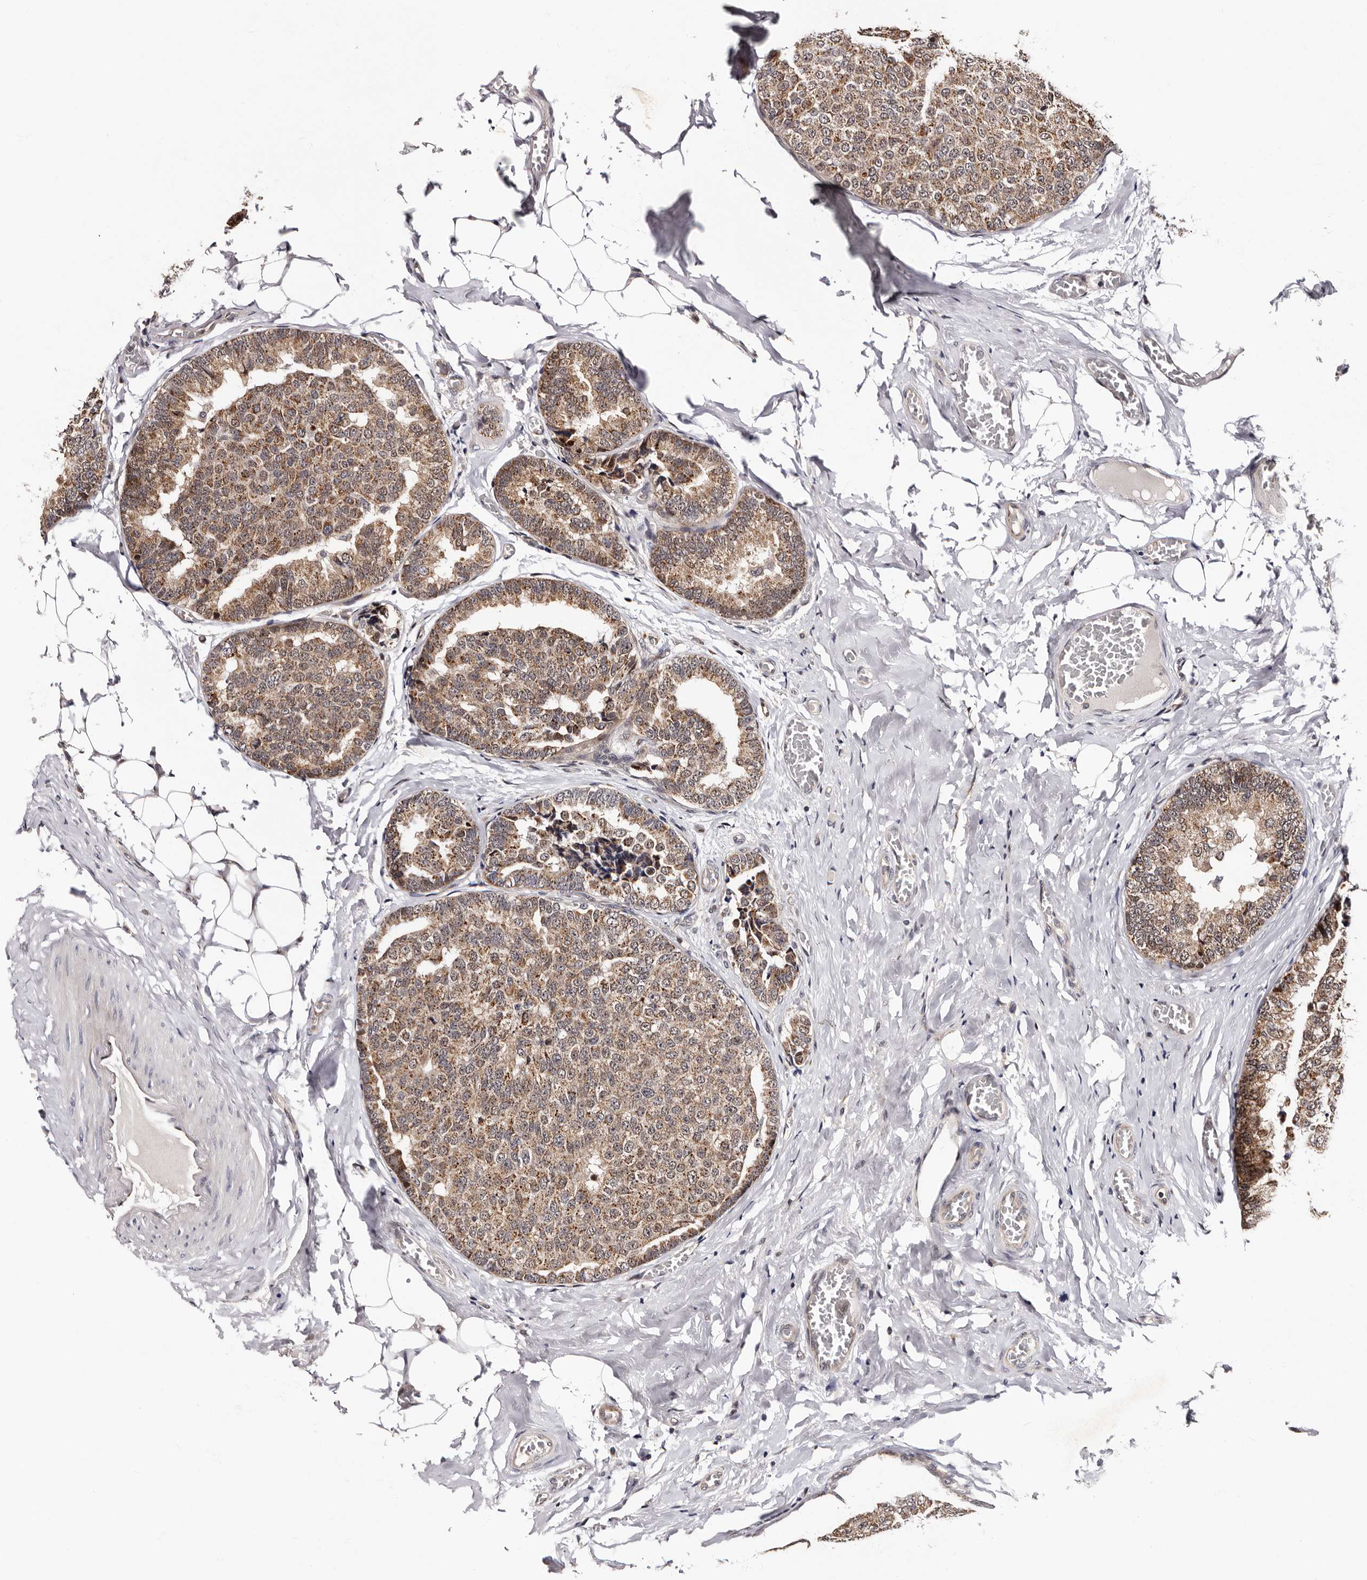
{"staining": {"intensity": "moderate", "quantity": ">75%", "location": "cytoplasmic/membranous"}, "tissue": "breast cancer", "cell_type": "Tumor cells", "image_type": "cancer", "snomed": [{"axis": "morphology", "description": "Normal tissue, NOS"}, {"axis": "morphology", "description": "Duct carcinoma"}, {"axis": "topography", "description": "Breast"}], "caption": "Moderate cytoplasmic/membranous protein positivity is present in approximately >75% of tumor cells in invasive ductal carcinoma (breast). (DAB (3,3'-diaminobenzidine) IHC, brown staining for protein, blue staining for nuclei).", "gene": "GLRX3", "patient": {"sex": "female", "age": 43}}